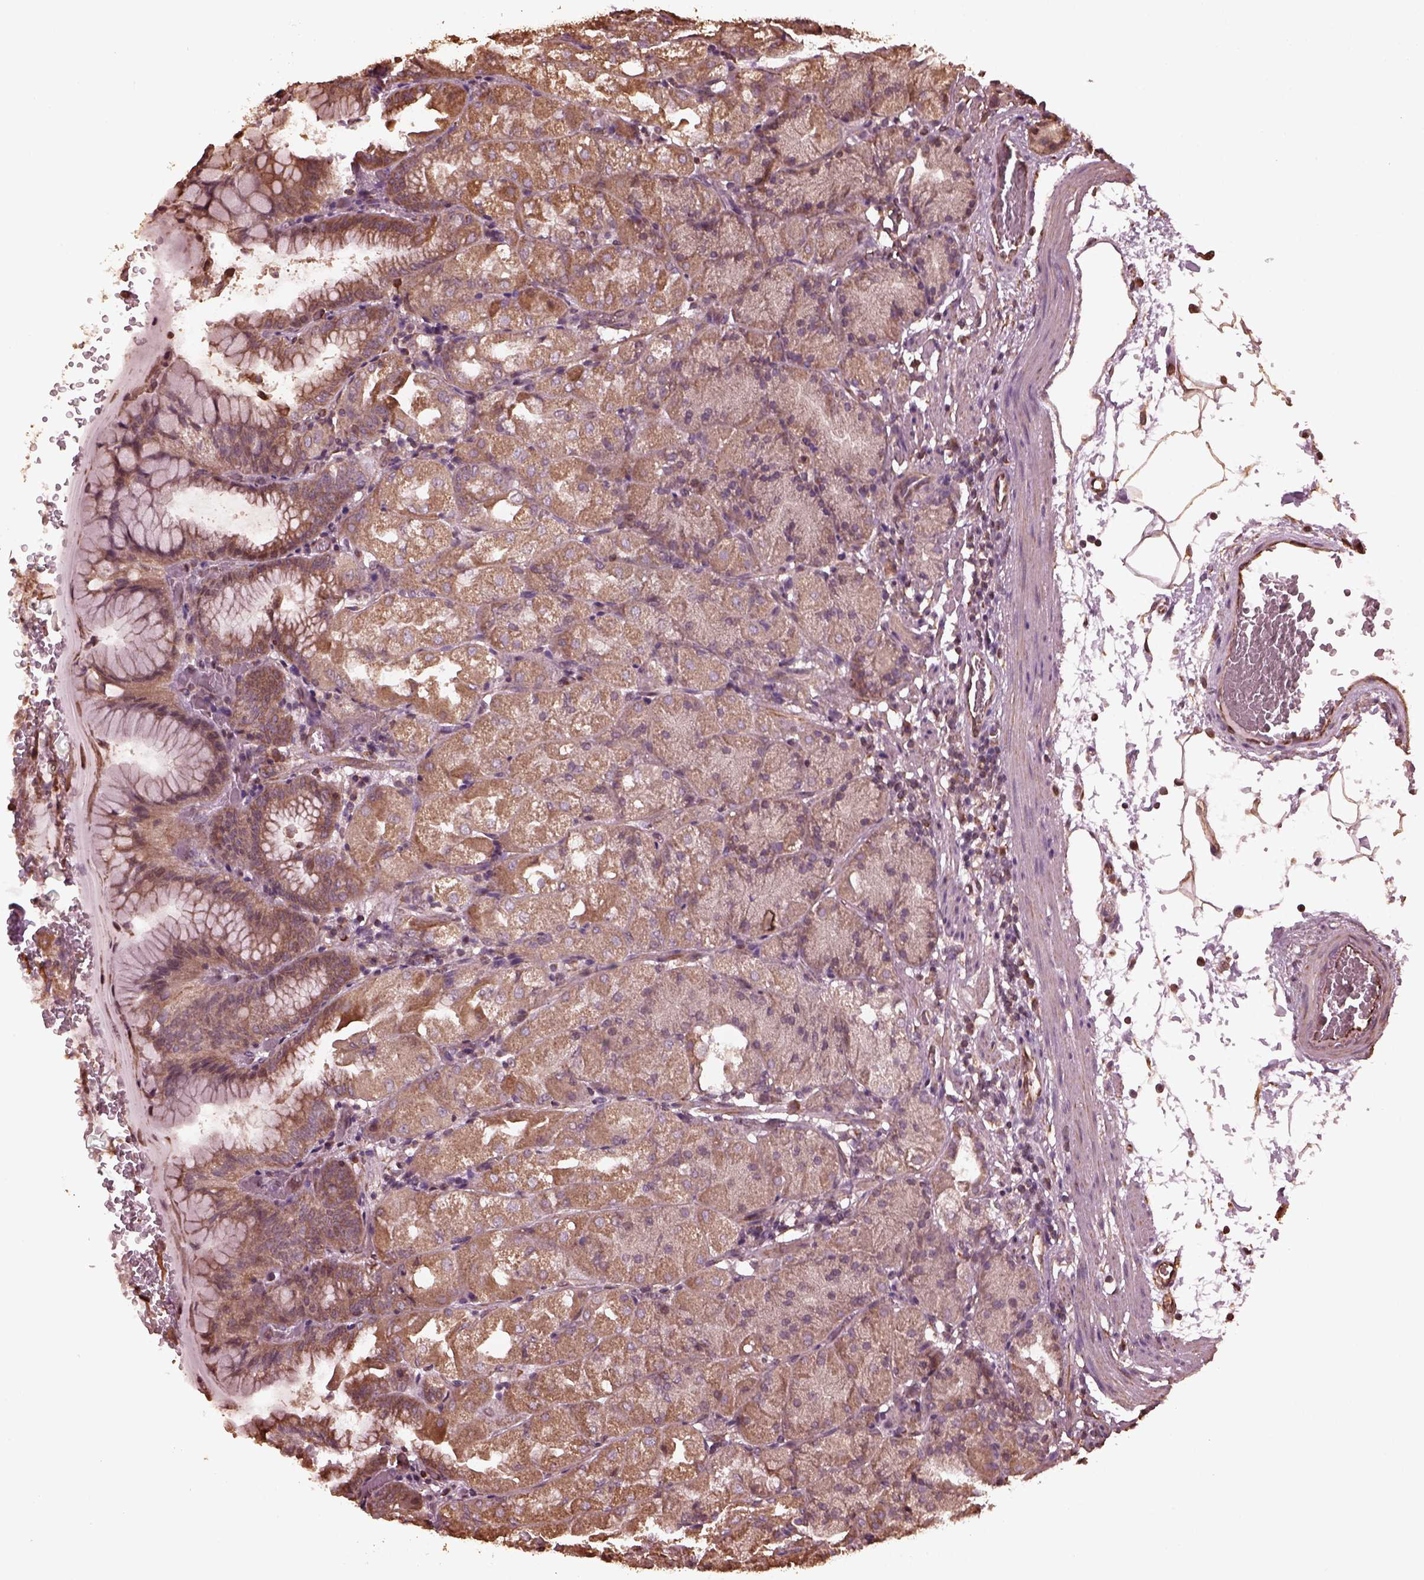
{"staining": {"intensity": "moderate", "quantity": "25%-75%", "location": "cytoplasmic/membranous"}, "tissue": "stomach", "cell_type": "Glandular cells", "image_type": "normal", "snomed": [{"axis": "morphology", "description": "Normal tissue, NOS"}, {"axis": "topography", "description": "Stomach, upper"}, {"axis": "topography", "description": "Stomach"}, {"axis": "topography", "description": "Stomach, lower"}], "caption": "This is a micrograph of IHC staining of normal stomach, which shows moderate expression in the cytoplasmic/membranous of glandular cells.", "gene": "GTPBP1", "patient": {"sex": "male", "age": 62}}